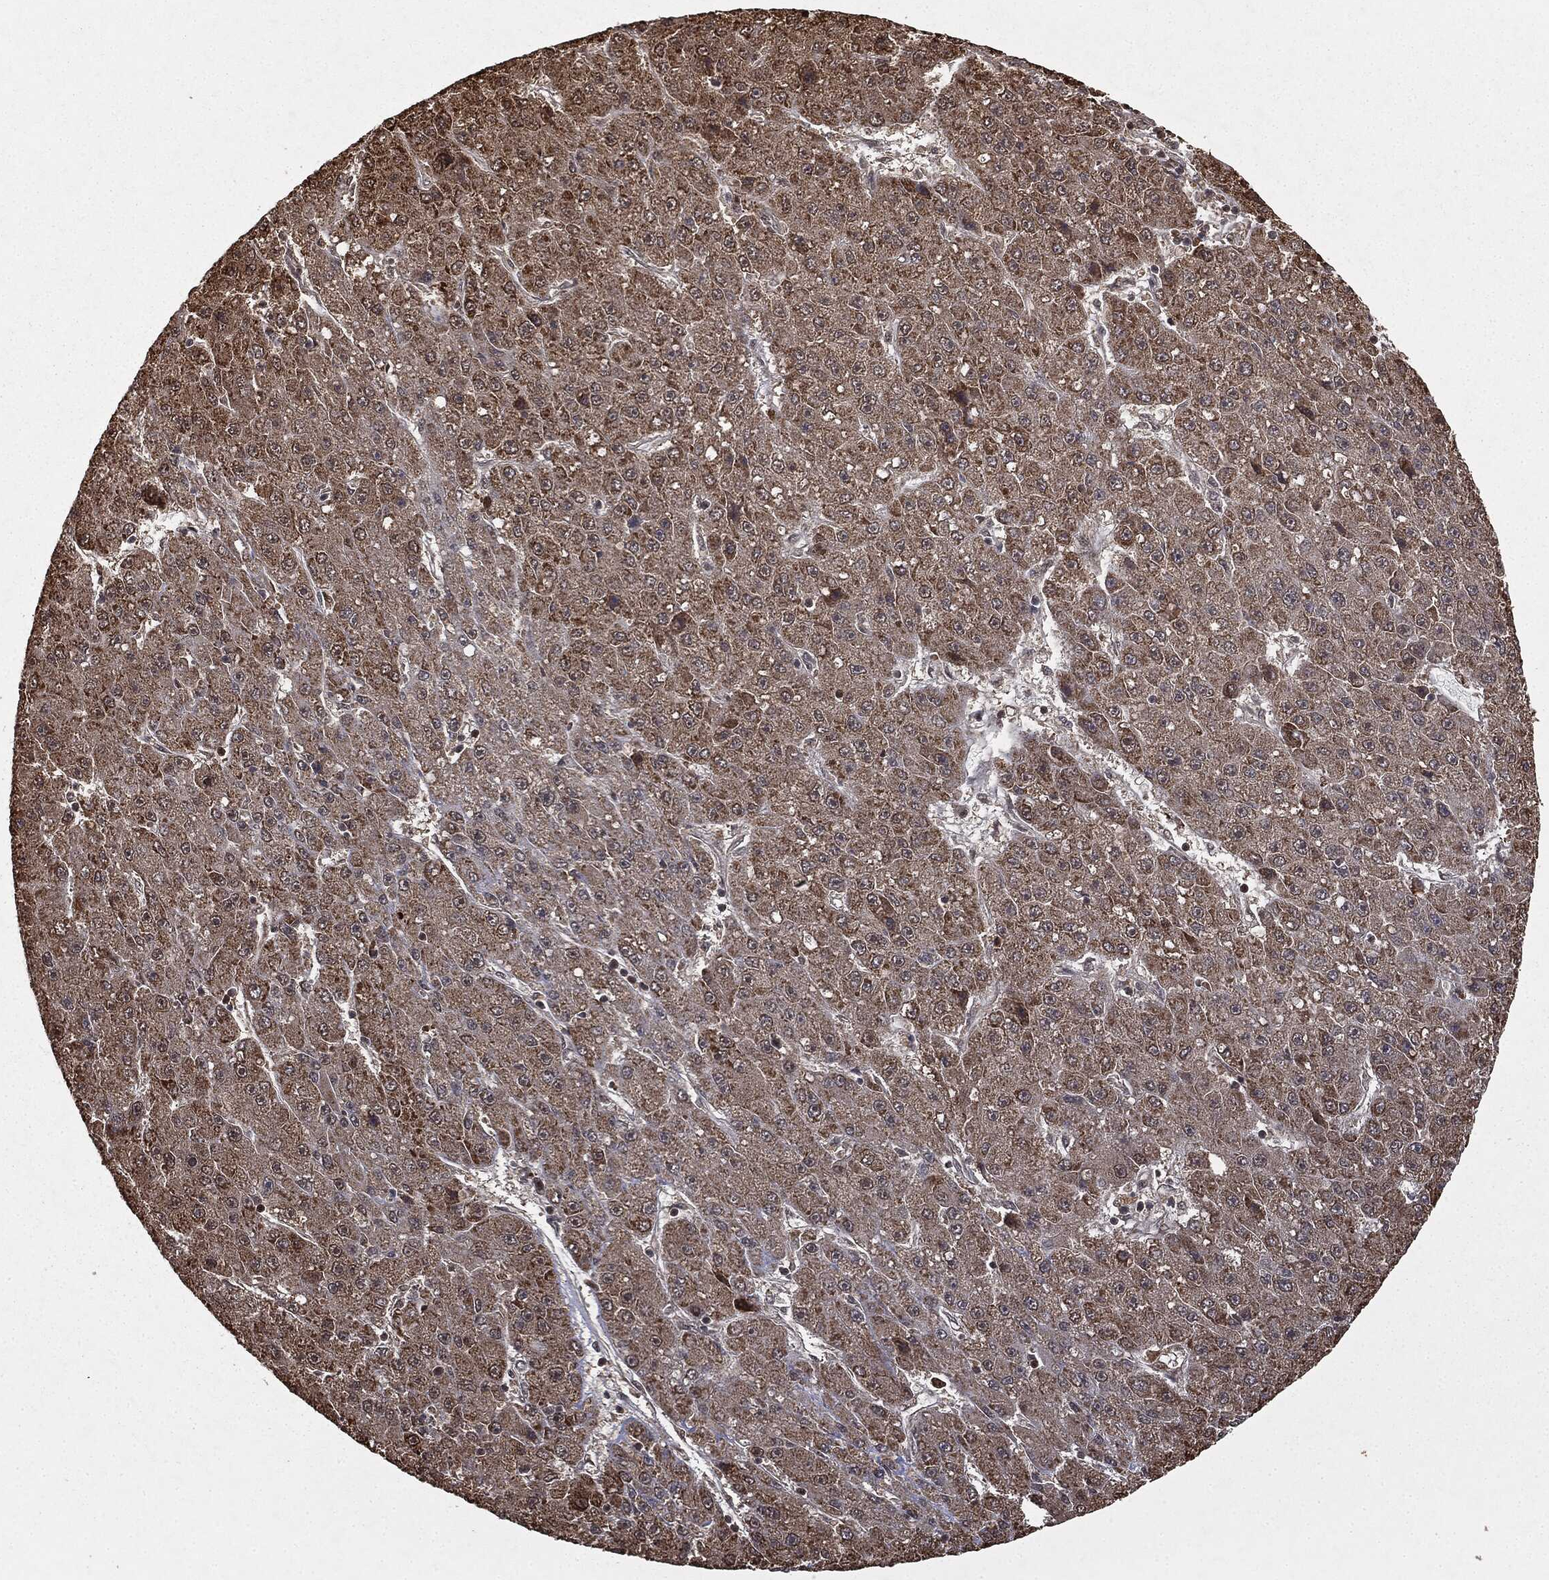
{"staining": {"intensity": "moderate", "quantity": "<25%", "location": "cytoplasmic/membranous,nuclear"}, "tissue": "liver cancer", "cell_type": "Tumor cells", "image_type": "cancer", "snomed": [{"axis": "morphology", "description": "Carcinoma, Hepatocellular, NOS"}, {"axis": "topography", "description": "Liver"}], "caption": "High-power microscopy captured an immunohistochemistry micrograph of liver hepatocellular carcinoma, revealing moderate cytoplasmic/membranous and nuclear positivity in approximately <25% of tumor cells.", "gene": "ZNHIT6", "patient": {"sex": "male", "age": 67}}